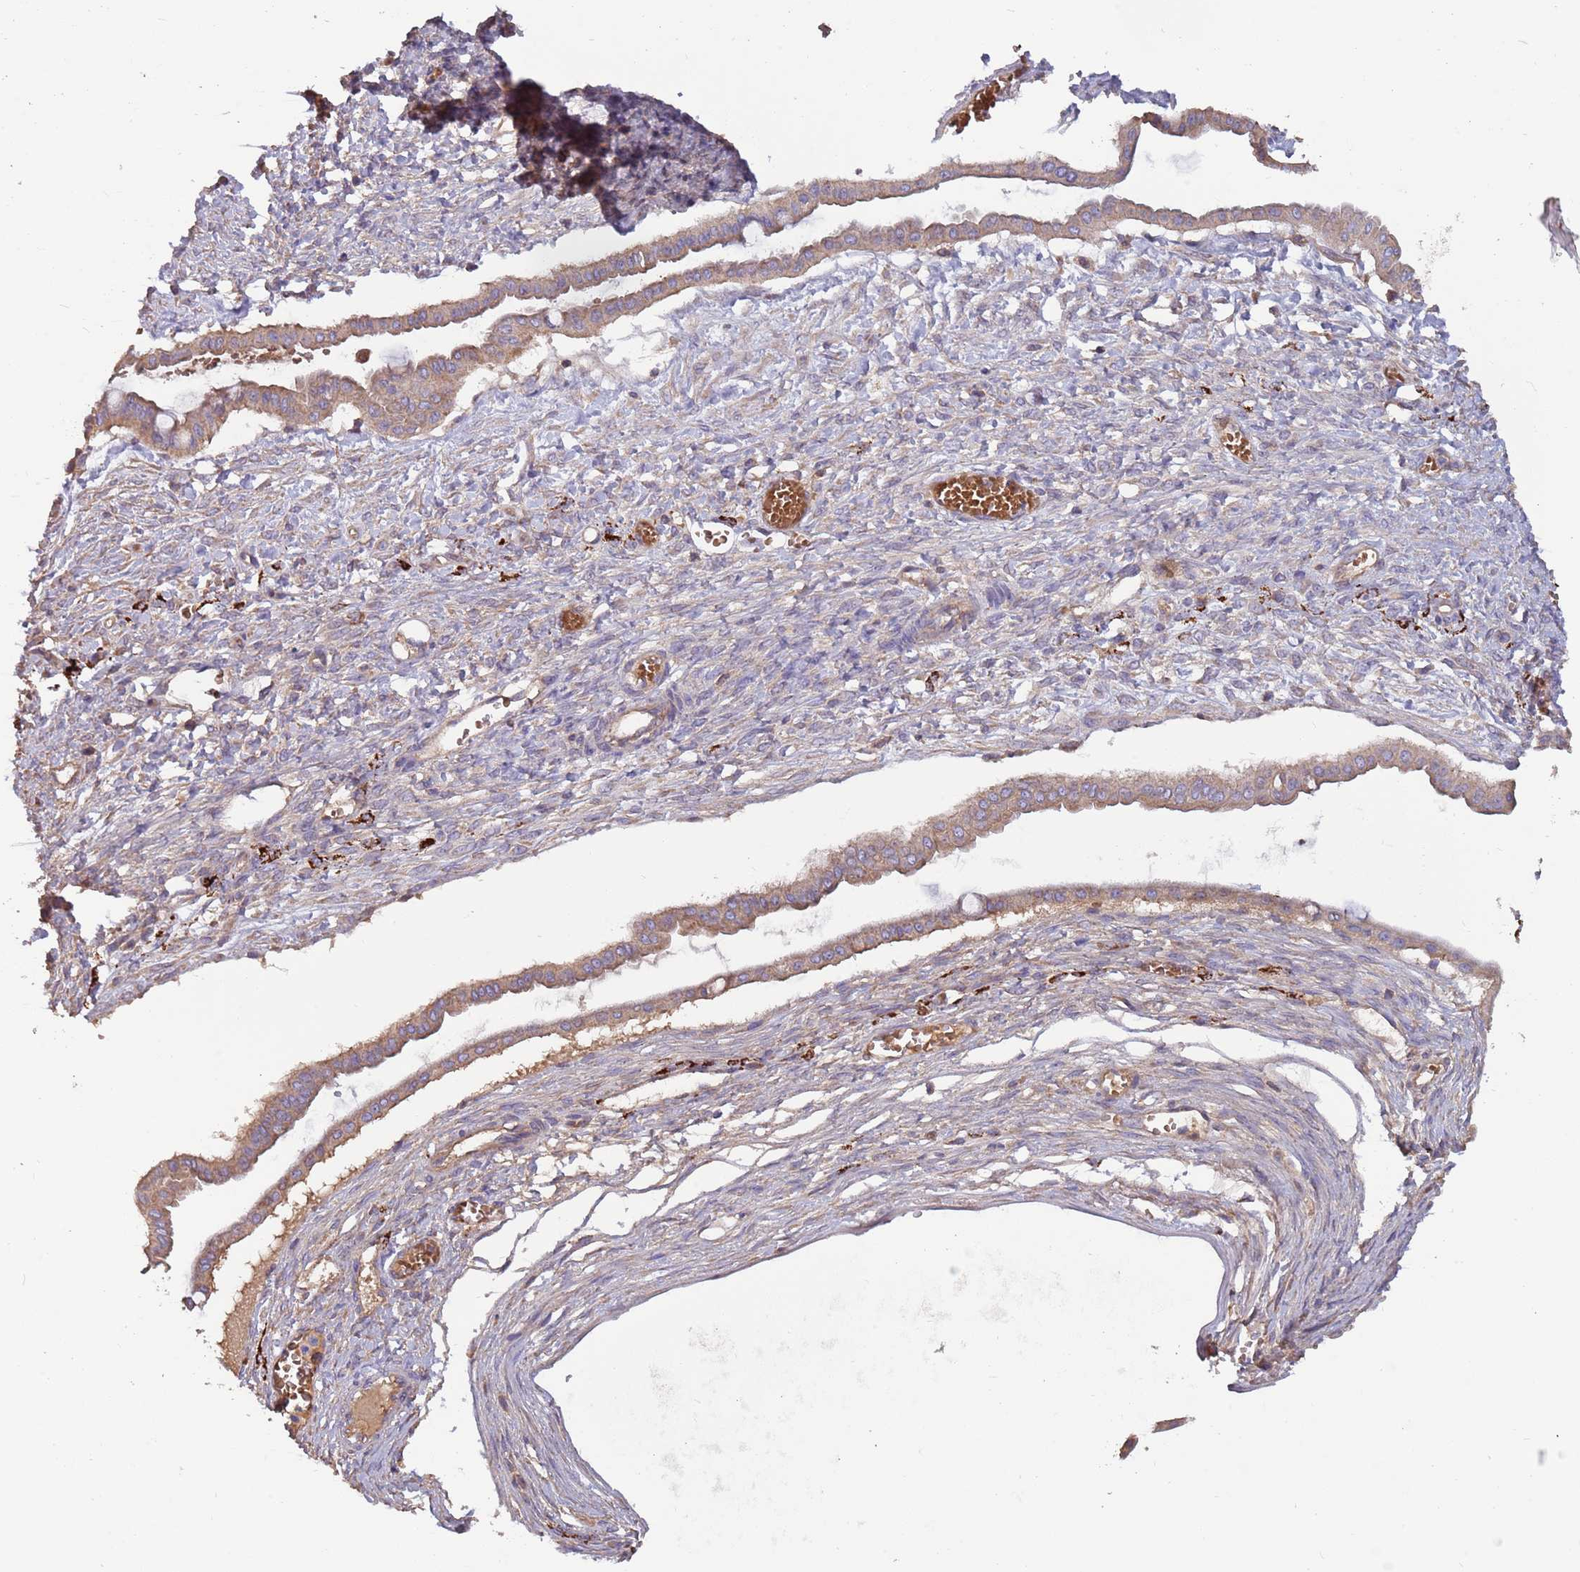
{"staining": {"intensity": "moderate", "quantity": ">75%", "location": "cytoplasmic/membranous"}, "tissue": "ovarian cancer", "cell_type": "Tumor cells", "image_type": "cancer", "snomed": [{"axis": "morphology", "description": "Cystadenocarcinoma, mucinous, NOS"}, {"axis": "topography", "description": "Ovary"}], "caption": "Mucinous cystadenocarcinoma (ovarian) stained with a brown dye reveals moderate cytoplasmic/membranous positive staining in approximately >75% of tumor cells.", "gene": "TRMO", "patient": {"sex": "female", "age": 73}}